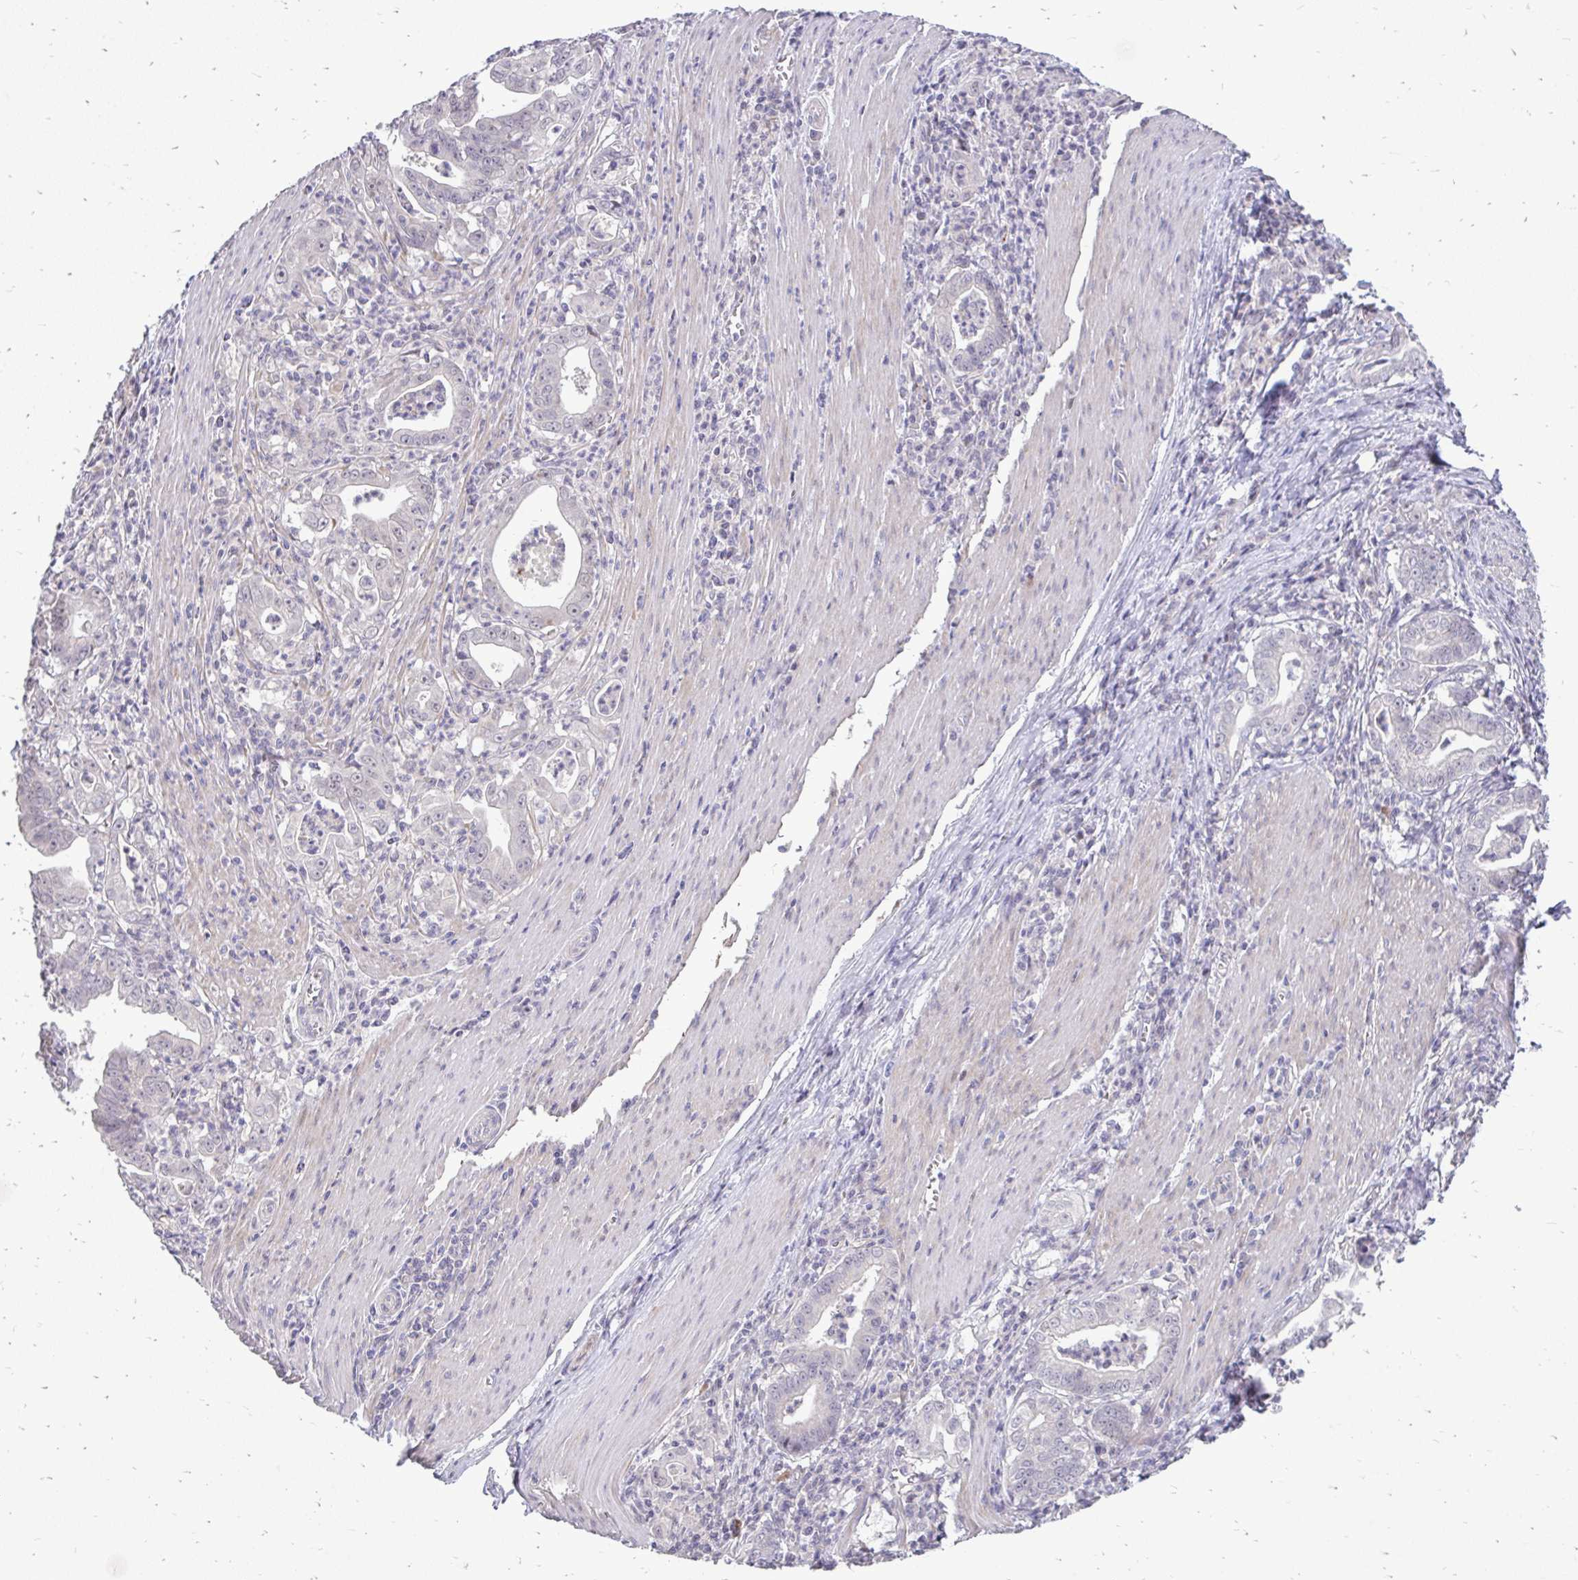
{"staining": {"intensity": "negative", "quantity": "none", "location": "none"}, "tissue": "stomach cancer", "cell_type": "Tumor cells", "image_type": "cancer", "snomed": [{"axis": "morphology", "description": "Adenocarcinoma, NOS"}, {"axis": "topography", "description": "Stomach, upper"}], "caption": "Immunohistochemistry (IHC) photomicrograph of human stomach adenocarcinoma stained for a protein (brown), which reveals no positivity in tumor cells.", "gene": "OR8D1", "patient": {"sex": "female", "age": 79}}